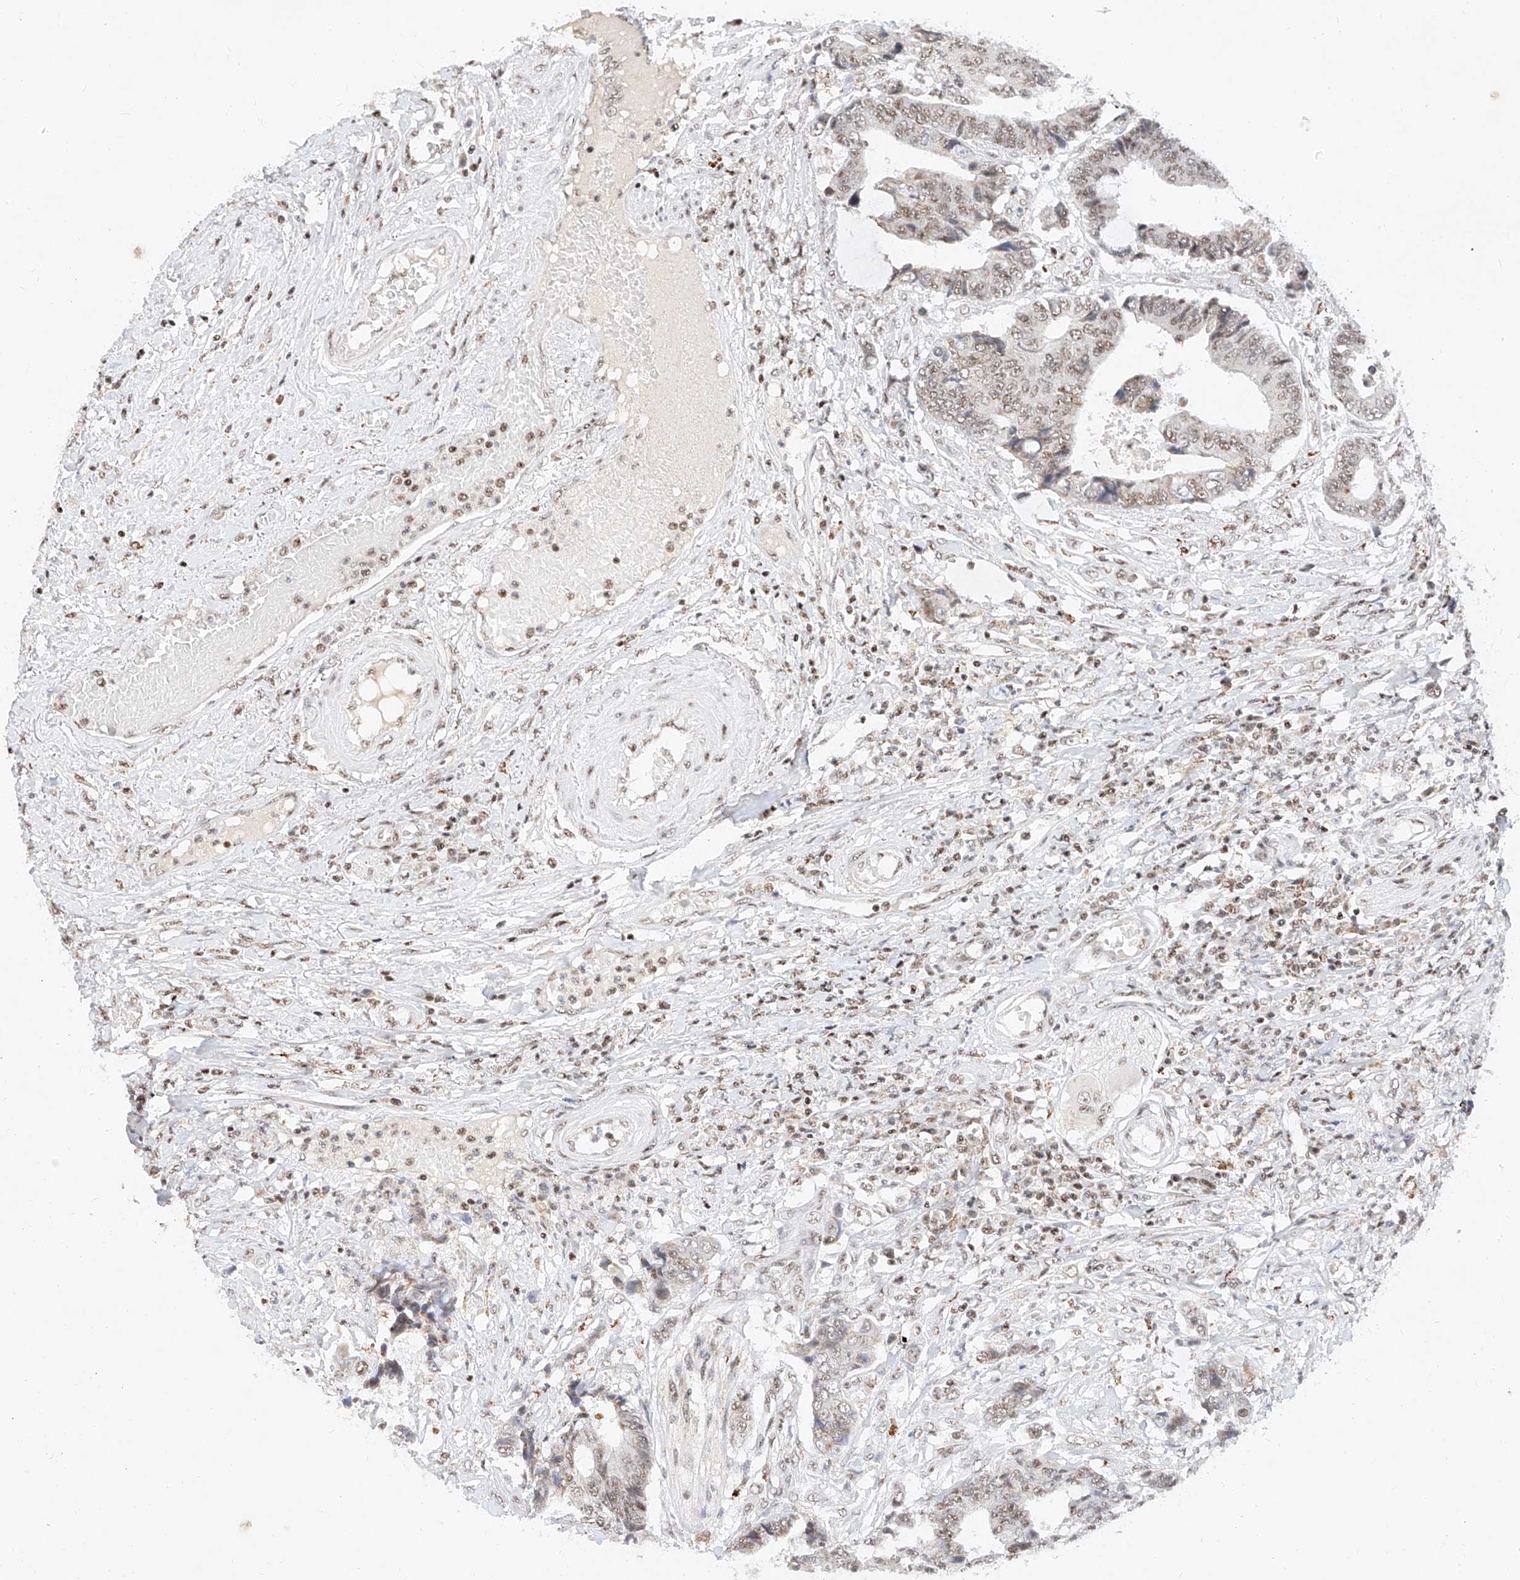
{"staining": {"intensity": "weak", "quantity": ">75%", "location": "nuclear"}, "tissue": "colorectal cancer", "cell_type": "Tumor cells", "image_type": "cancer", "snomed": [{"axis": "morphology", "description": "Adenocarcinoma, NOS"}, {"axis": "topography", "description": "Rectum"}], "caption": "Tumor cells display low levels of weak nuclear expression in about >75% of cells in human colorectal adenocarcinoma.", "gene": "NRF1", "patient": {"sex": "male", "age": 84}}